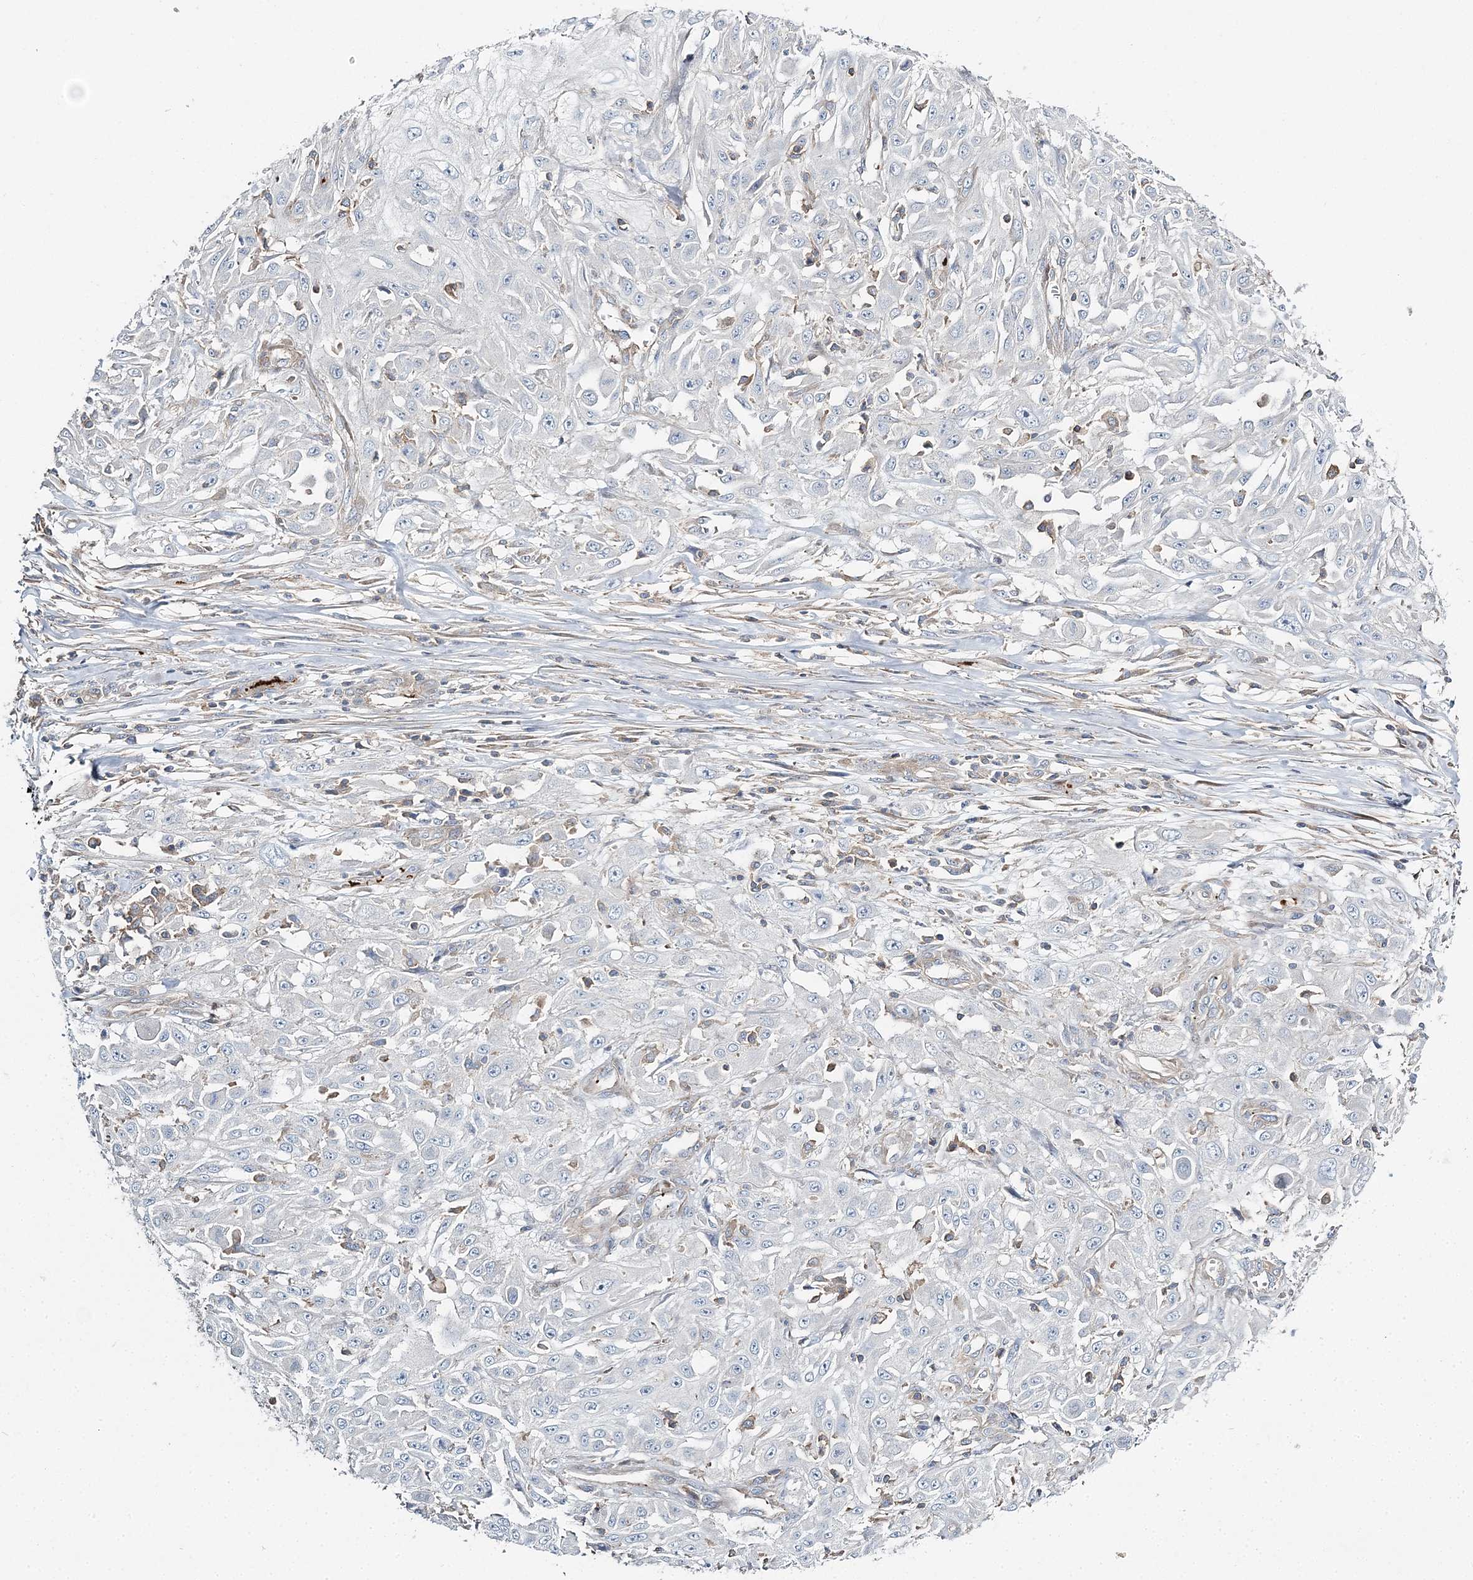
{"staining": {"intensity": "negative", "quantity": "none", "location": "none"}, "tissue": "skin cancer", "cell_type": "Tumor cells", "image_type": "cancer", "snomed": [{"axis": "morphology", "description": "Squamous cell carcinoma, NOS"}, {"axis": "morphology", "description": "Squamous cell carcinoma, metastatic, NOS"}, {"axis": "topography", "description": "Skin"}, {"axis": "topography", "description": "Lymph node"}], "caption": "There is no significant positivity in tumor cells of metastatic squamous cell carcinoma (skin).", "gene": "CUEDC2", "patient": {"sex": "male", "age": 75}}